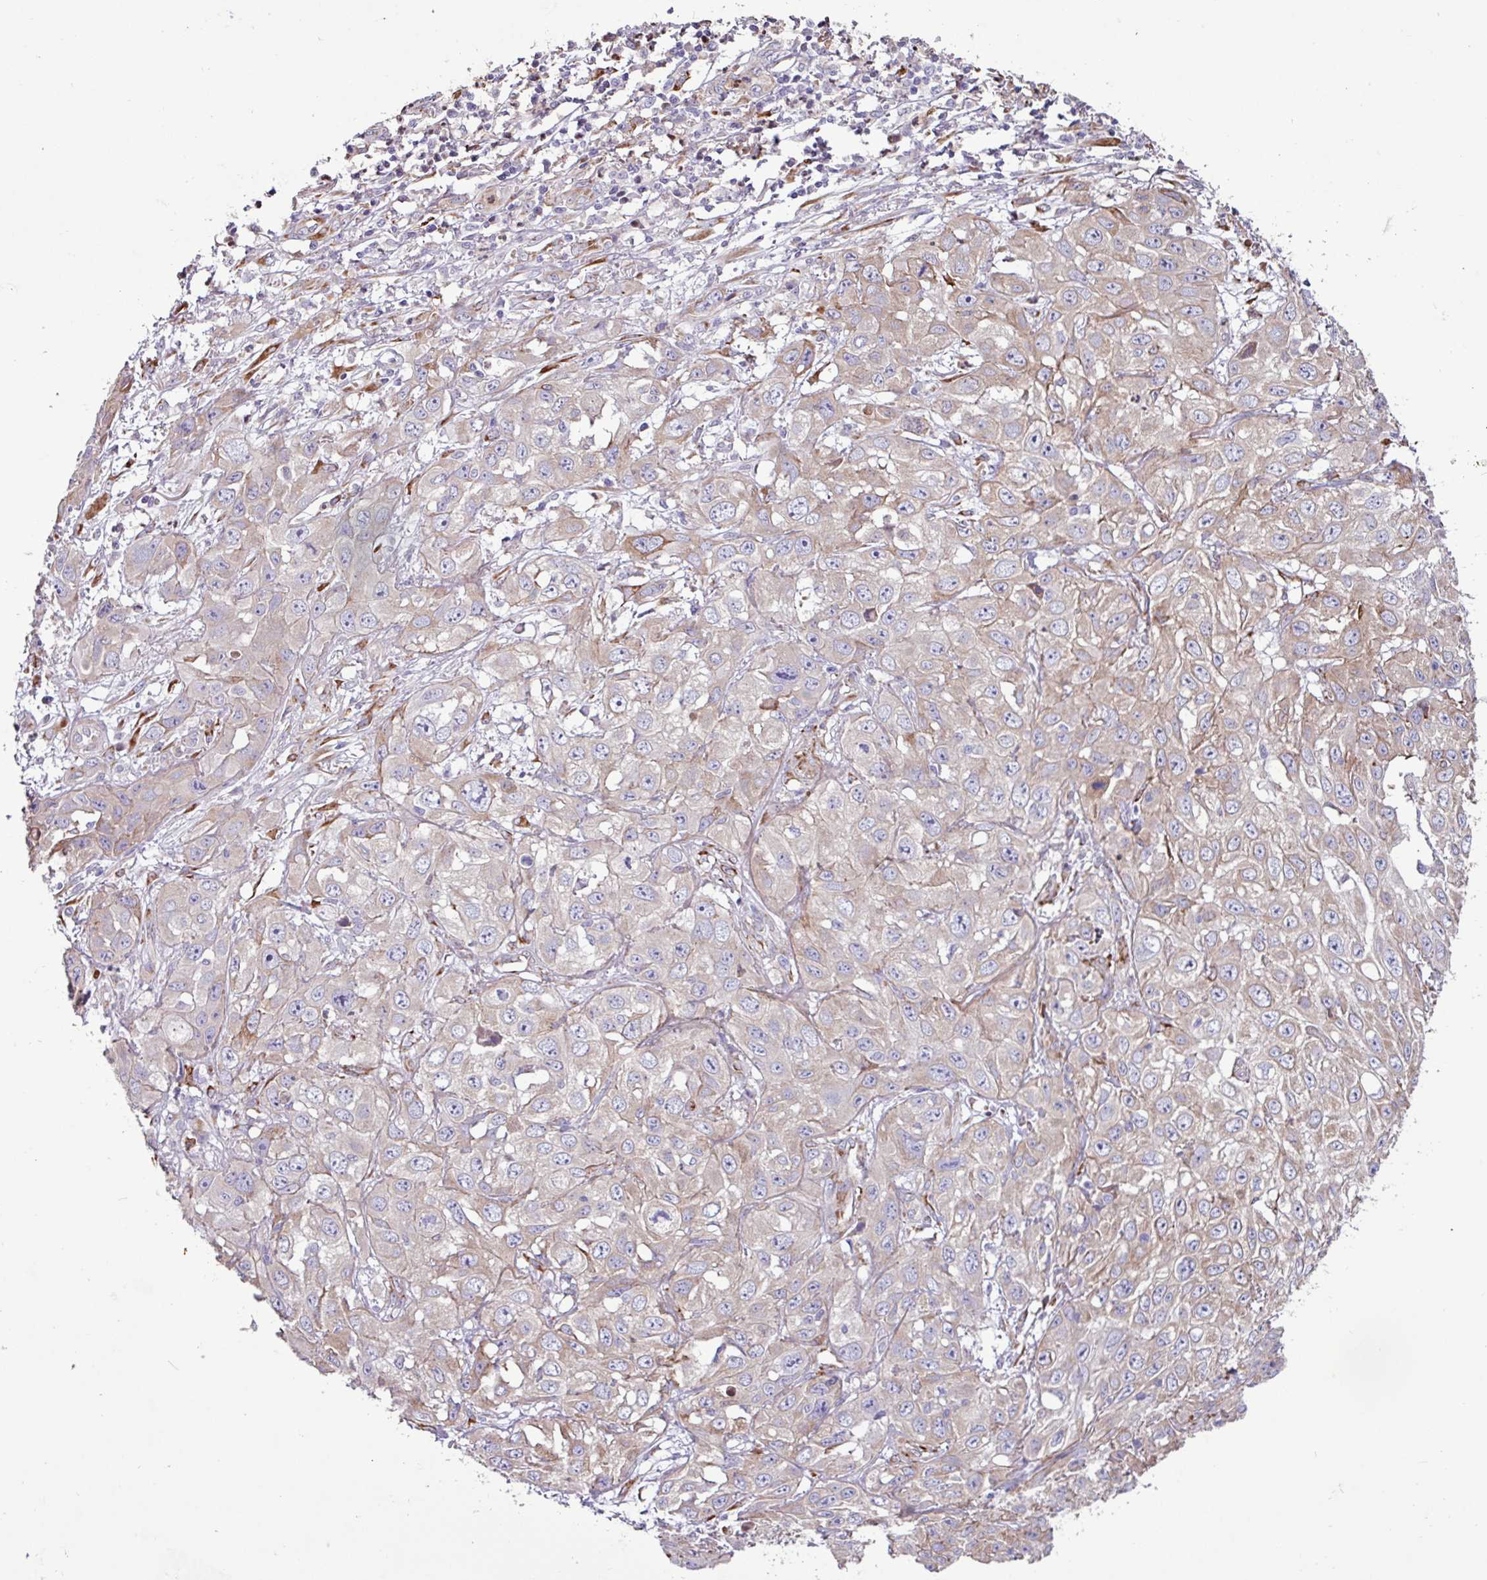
{"staining": {"intensity": "weak", "quantity": "<25%", "location": "cytoplasmic/membranous"}, "tissue": "skin cancer", "cell_type": "Tumor cells", "image_type": "cancer", "snomed": [{"axis": "morphology", "description": "Squamous cell carcinoma, NOS"}, {"axis": "topography", "description": "Skin"}, {"axis": "topography", "description": "Vulva"}], "caption": "Immunohistochemistry (IHC) photomicrograph of human skin squamous cell carcinoma stained for a protein (brown), which exhibits no staining in tumor cells.", "gene": "PPP1R35", "patient": {"sex": "female", "age": 71}}